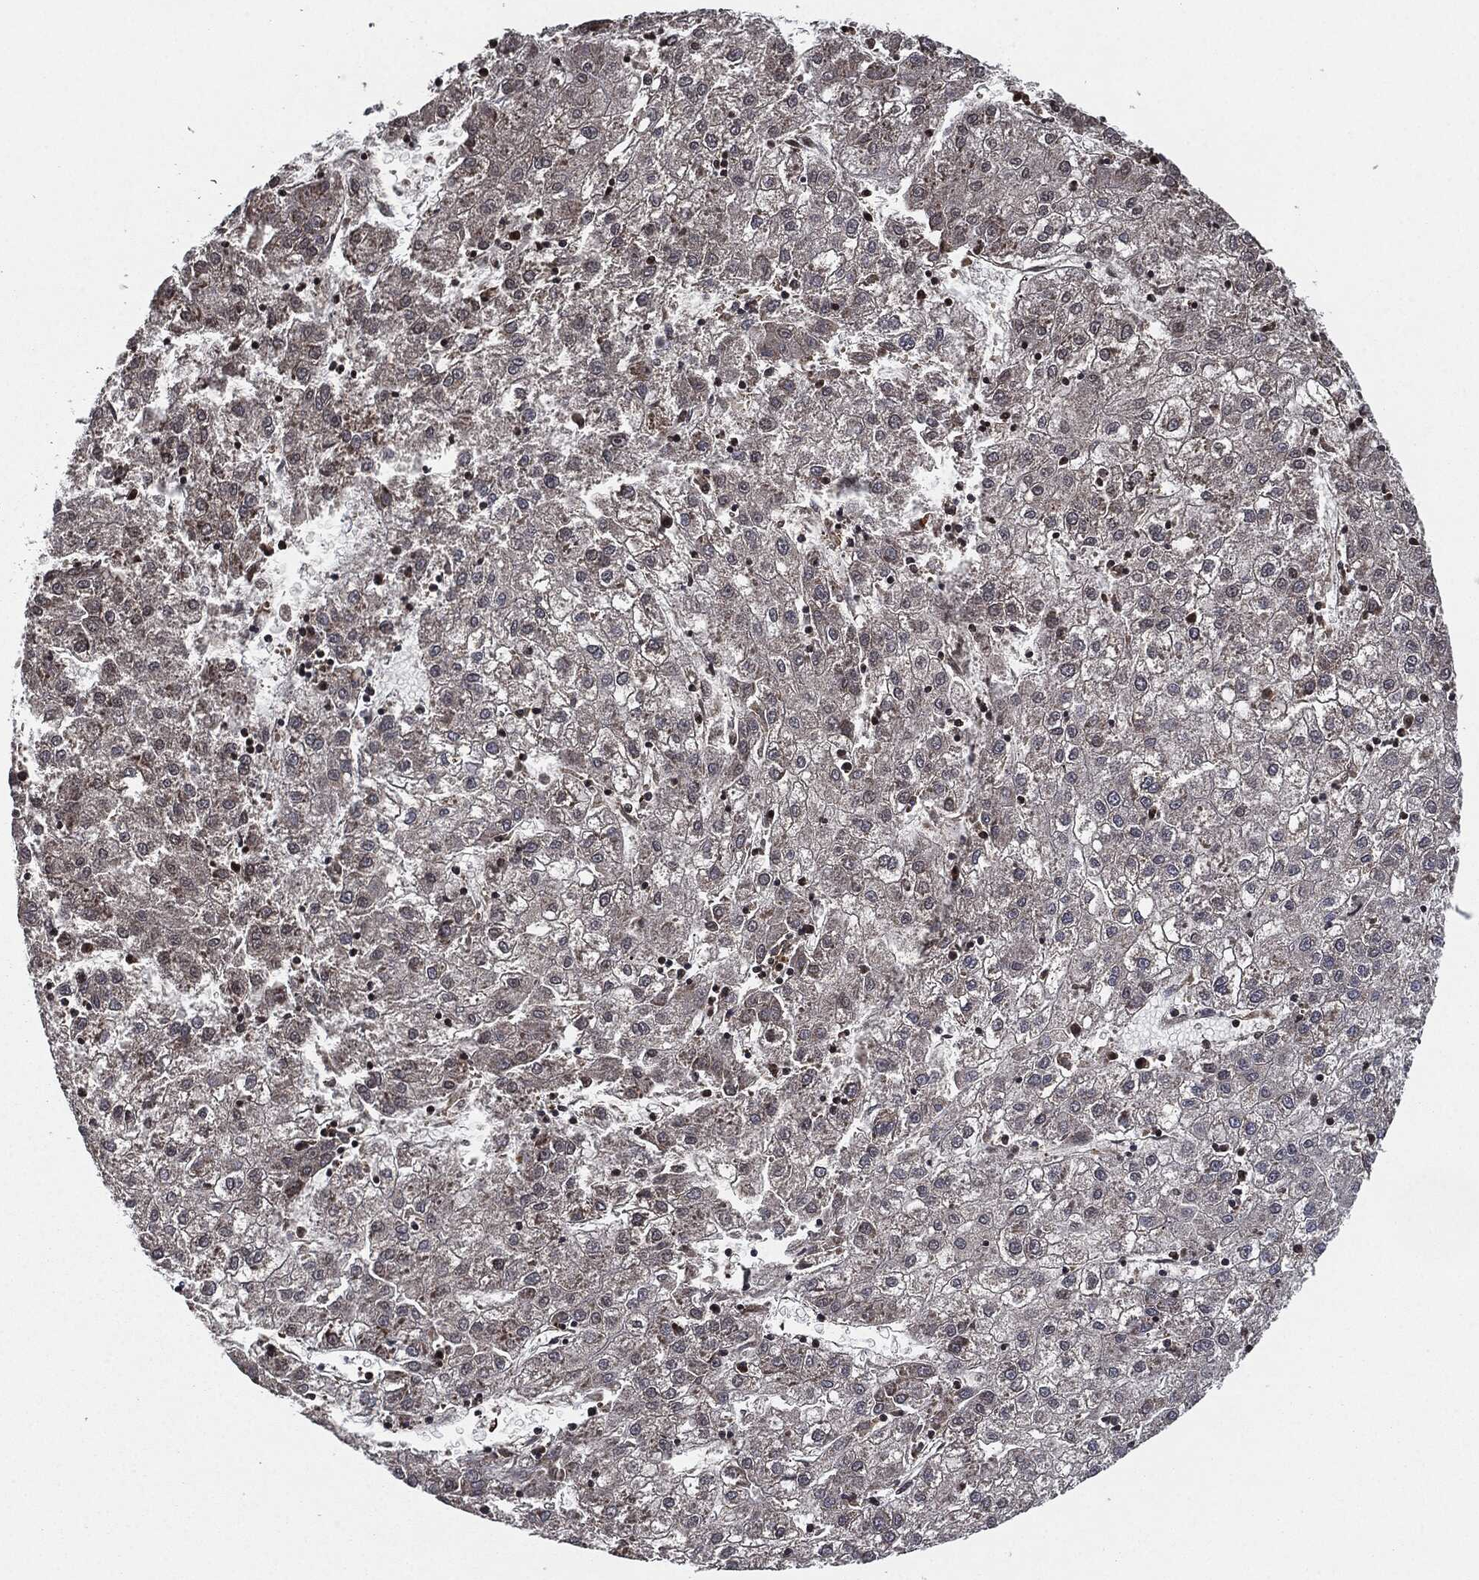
{"staining": {"intensity": "negative", "quantity": "none", "location": "none"}, "tissue": "liver cancer", "cell_type": "Tumor cells", "image_type": "cancer", "snomed": [{"axis": "morphology", "description": "Carcinoma, Hepatocellular, NOS"}, {"axis": "topography", "description": "Liver"}], "caption": "This histopathology image is of liver cancer stained with immunohistochemistry (IHC) to label a protein in brown with the nuclei are counter-stained blue. There is no staining in tumor cells.", "gene": "UBR1", "patient": {"sex": "male", "age": 72}}